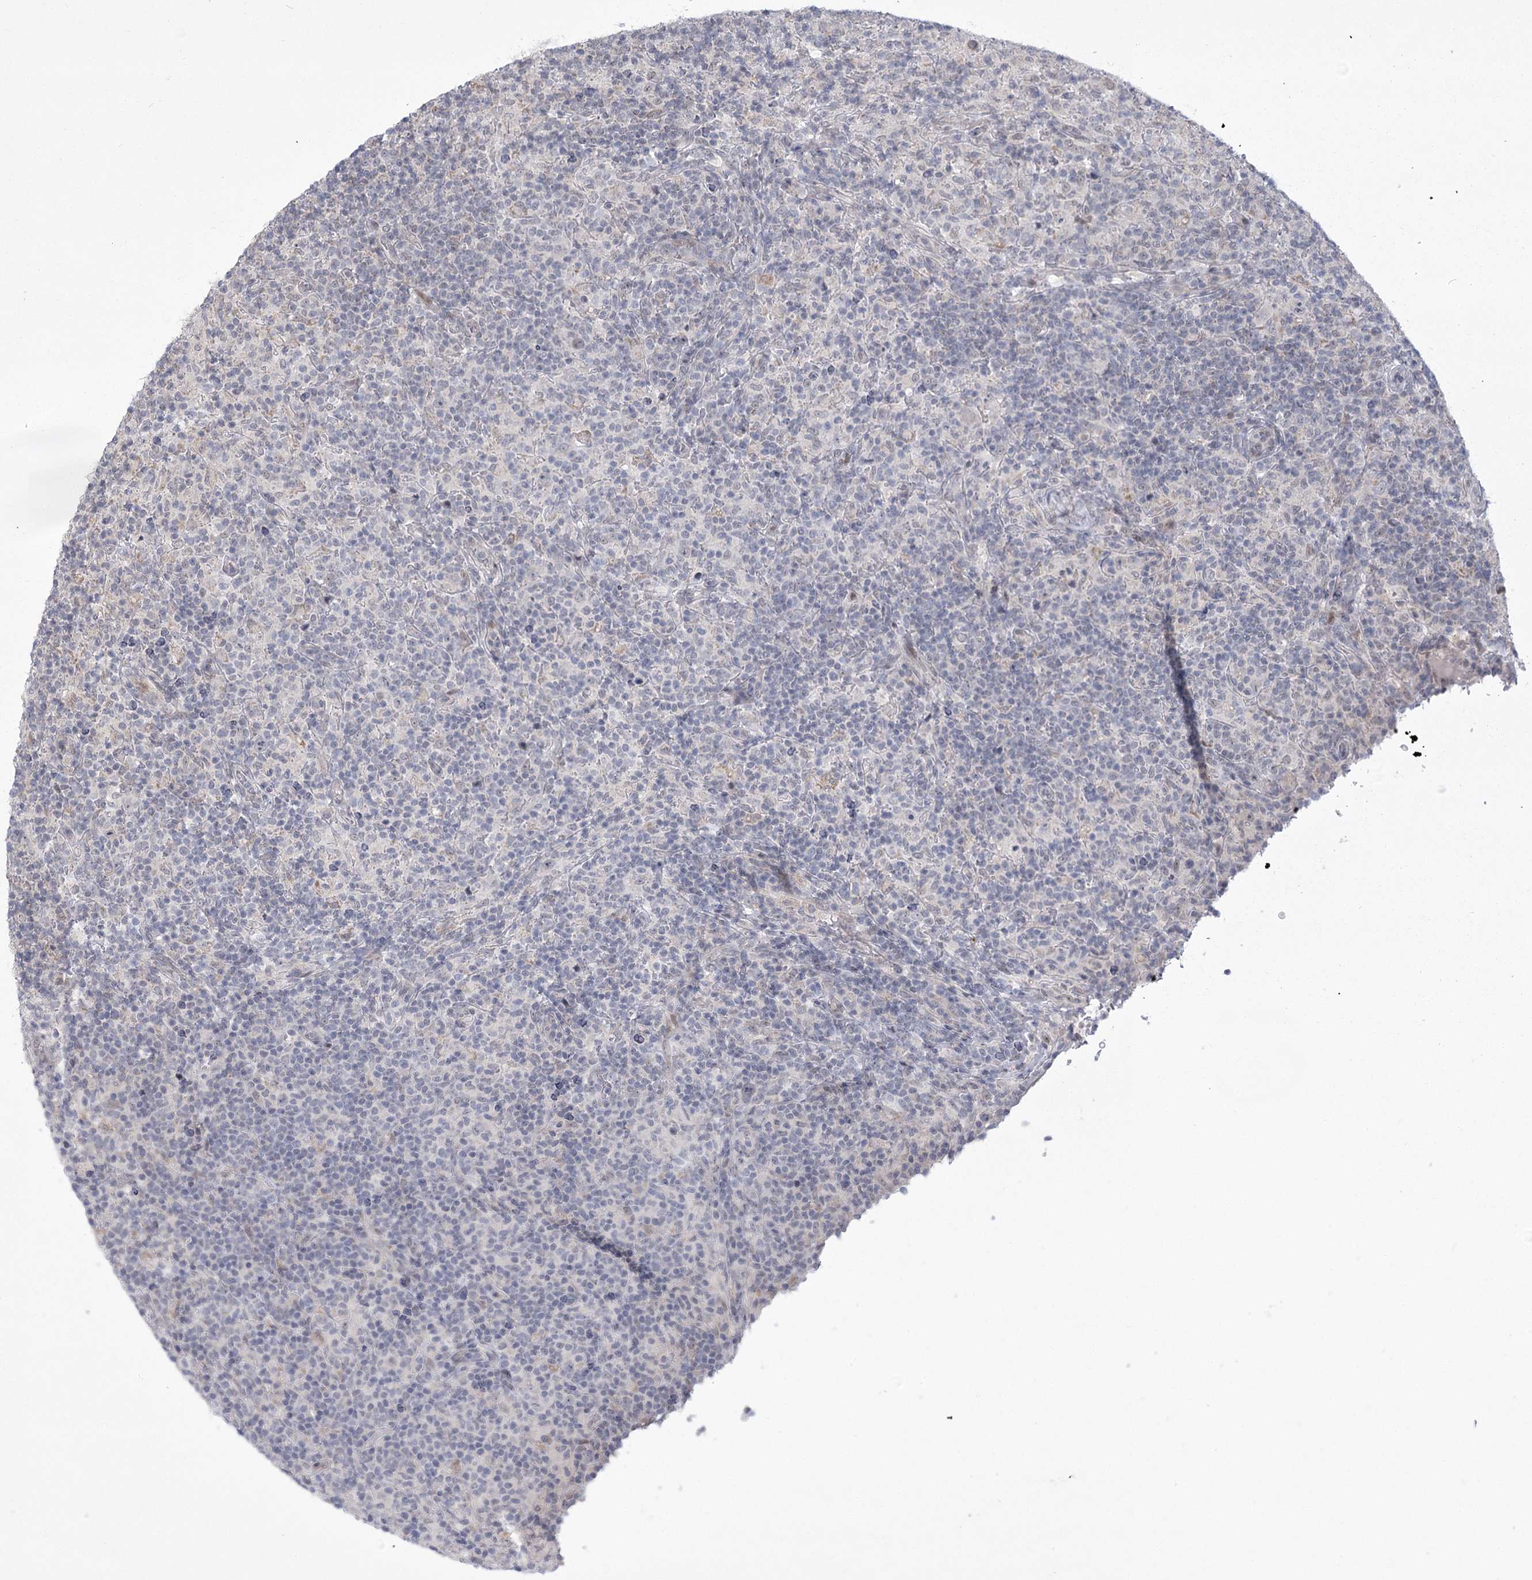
{"staining": {"intensity": "negative", "quantity": "none", "location": "none"}, "tissue": "lymphoma", "cell_type": "Tumor cells", "image_type": "cancer", "snomed": [{"axis": "morphology", "description": "Hodgkin's disease, NOS"}, {"axis": "topography", "description": "Lymph node"}], "caption": "Immunohistochemistry image of lymphoma stained for a protein (brown), which shows no staining in tumor cells.", "gene": "CIB4", "patient": {"sex": "male", "age": 70}}